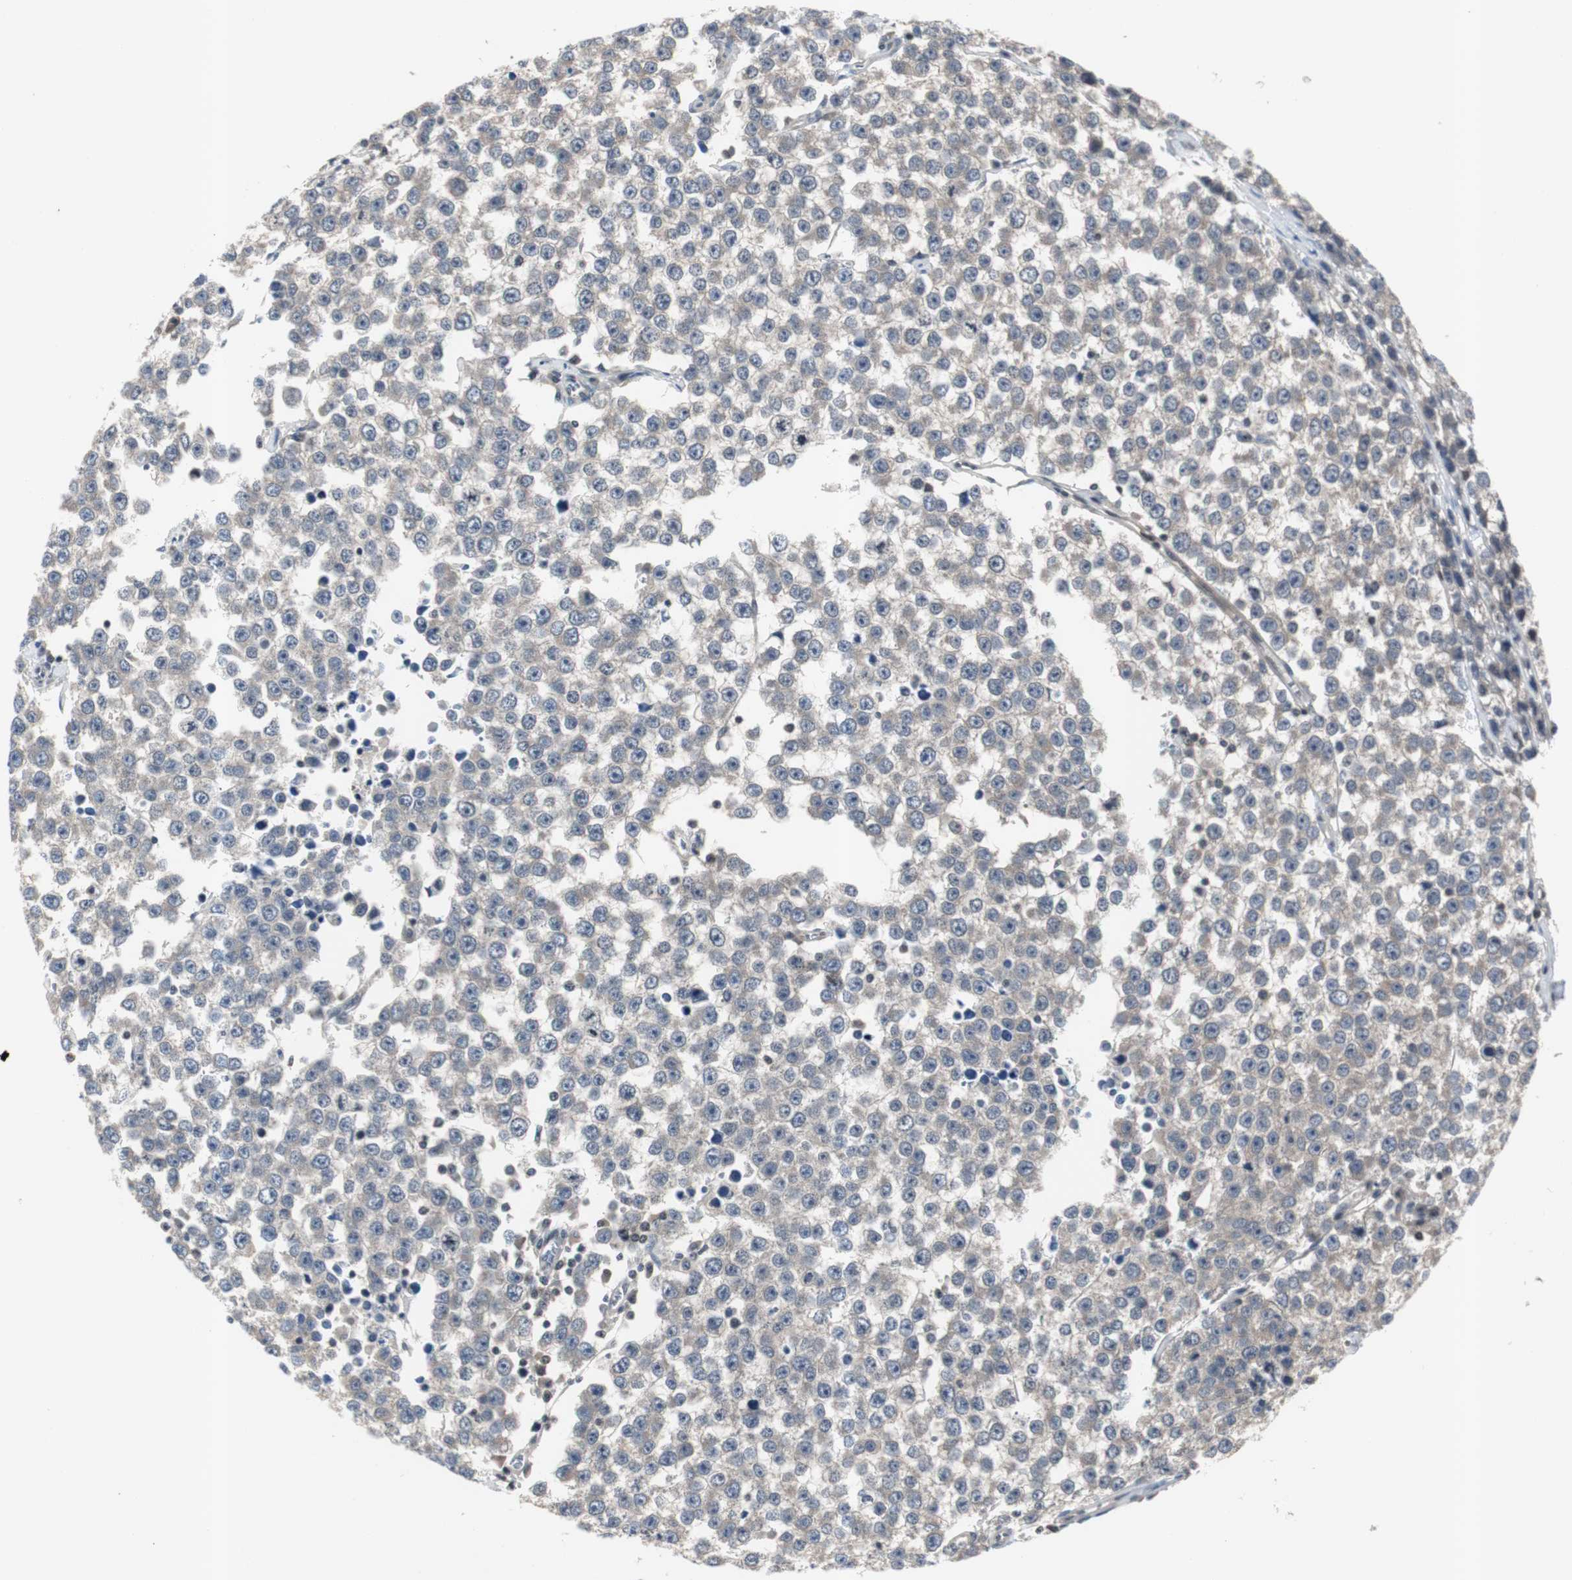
{"staining": {"intensity": "weak", "quantity": ">75%", "location": "cytoplasmic/membranous"}, "tissue": "testis cancer", "cell_type": "Tumor cells", "image_type": "cancer", "snomed": [{"axis": "morphology", "description": "Seminoma, NOS"}, {"axis": "morphology", "description": "Carcinoma, Embryonal, NOS"}, {"axis": "topography", "description": "Testis"}], "caption": "High-power microscopy captured an immunohistochemistry histopathology image of testis embryonal carcinoma, revealing weak cytoplasmic/membranous positivity in about >75% of tumor cells.", "gene": "SMAD1", "patient": {"sex": "male", "age": 52}}